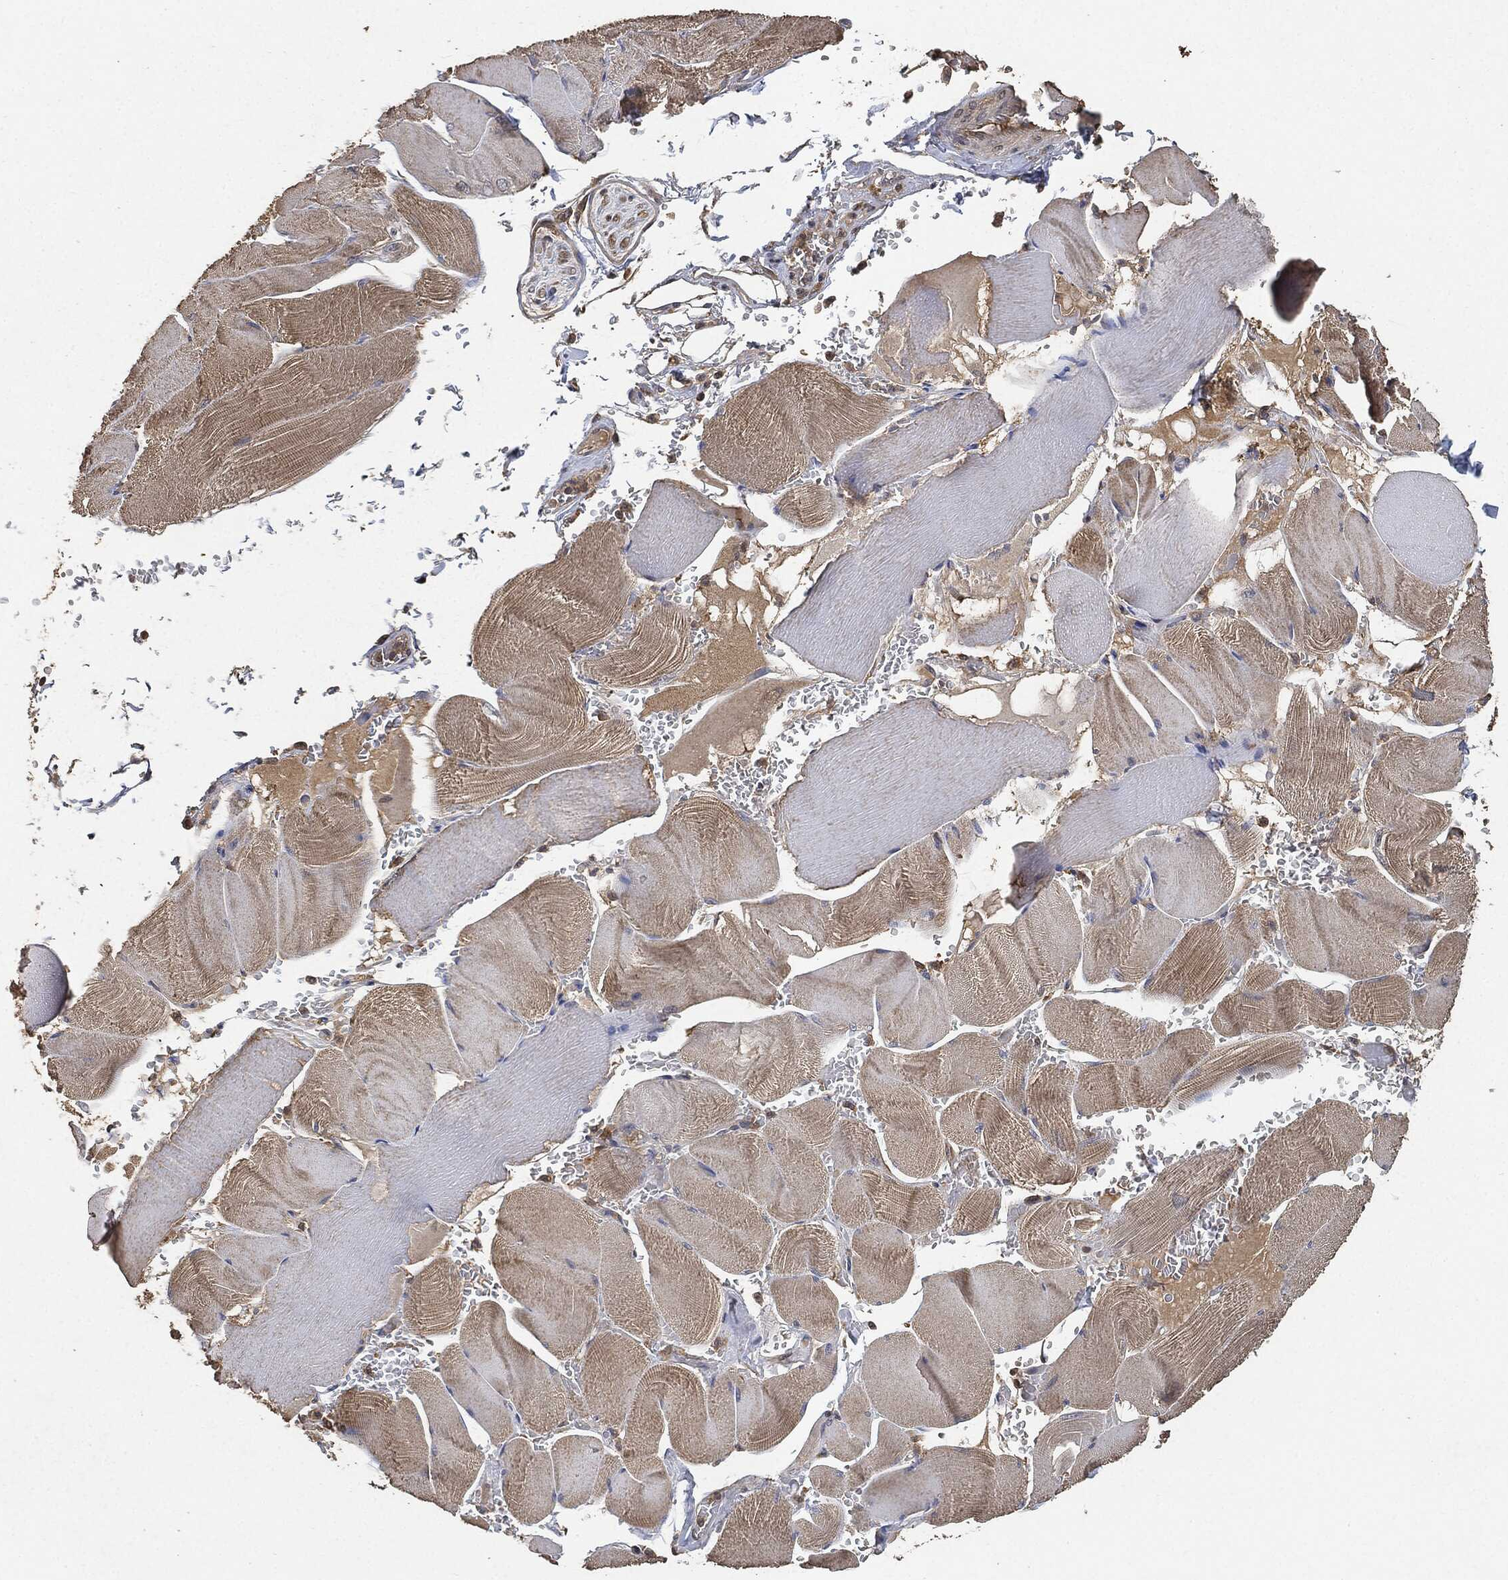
{"staining": {"intensity": "weak", "quantity": ">75%", "location": "cytoplasmic/membranous"}, "tissue": "skeletal muscle", "cell_type": "Myocytes", "image_type": "normal", "snomed": [{"axis": "morphology", "description": "Normal tissue, NOS"}, {"axis": "topography", "description": "Skeletal muscle"}], "caption": "Protein staining by IHC displays weak cytoplasmic/membranous staining in approximately >75% of myocytes in unremarkable skeletal muscle. (Stains: DAB in brown, nuclei in blue, Microscopy: brightfield microscopy at high magnification).", "gene": "BRAF", "patient": {"sex": "male", "age": 56}}